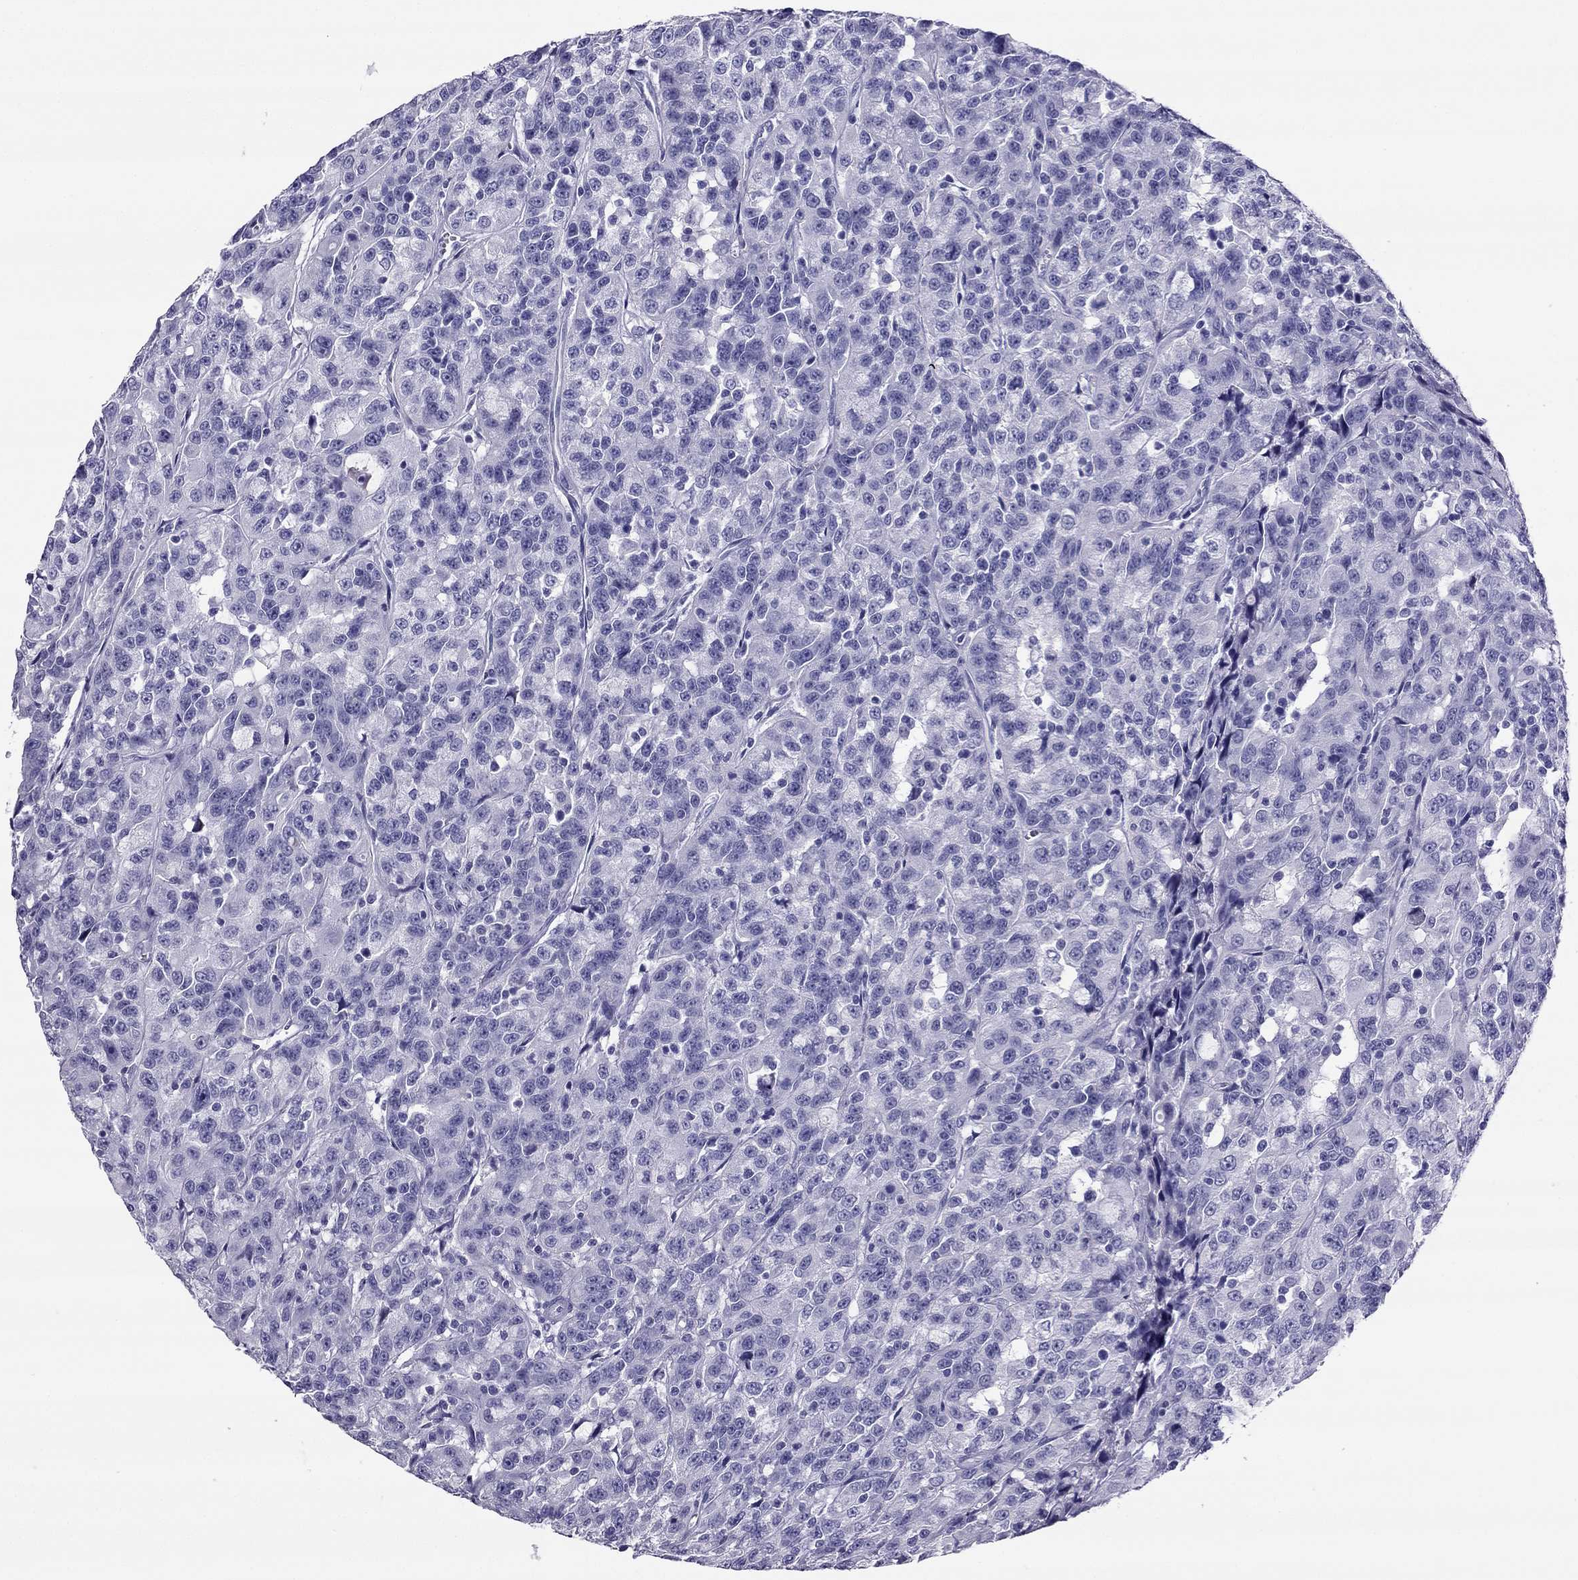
{"staining": {"intensity": "negative", "quantity": "none", "location": "none"}, "tissue": "urothelial cancer", "cell_type": "Tumor cells", "image_type": "cancer", "snomed": [{"axis": "morphology", "description": "Urothelial carcinoma, NOS"}, {"axis": "morphology", "description": "Urothelial carcinoma, High grade"}, {"axis": "topography", "description": "Urinary bladder"}], "caption": "Transitional cell carcinoma was stained to show a protein in brown. There is no significant positivity in tumor cells.", "gene": "PDE6A", "patient": {"sex": "female", "age": 73}}